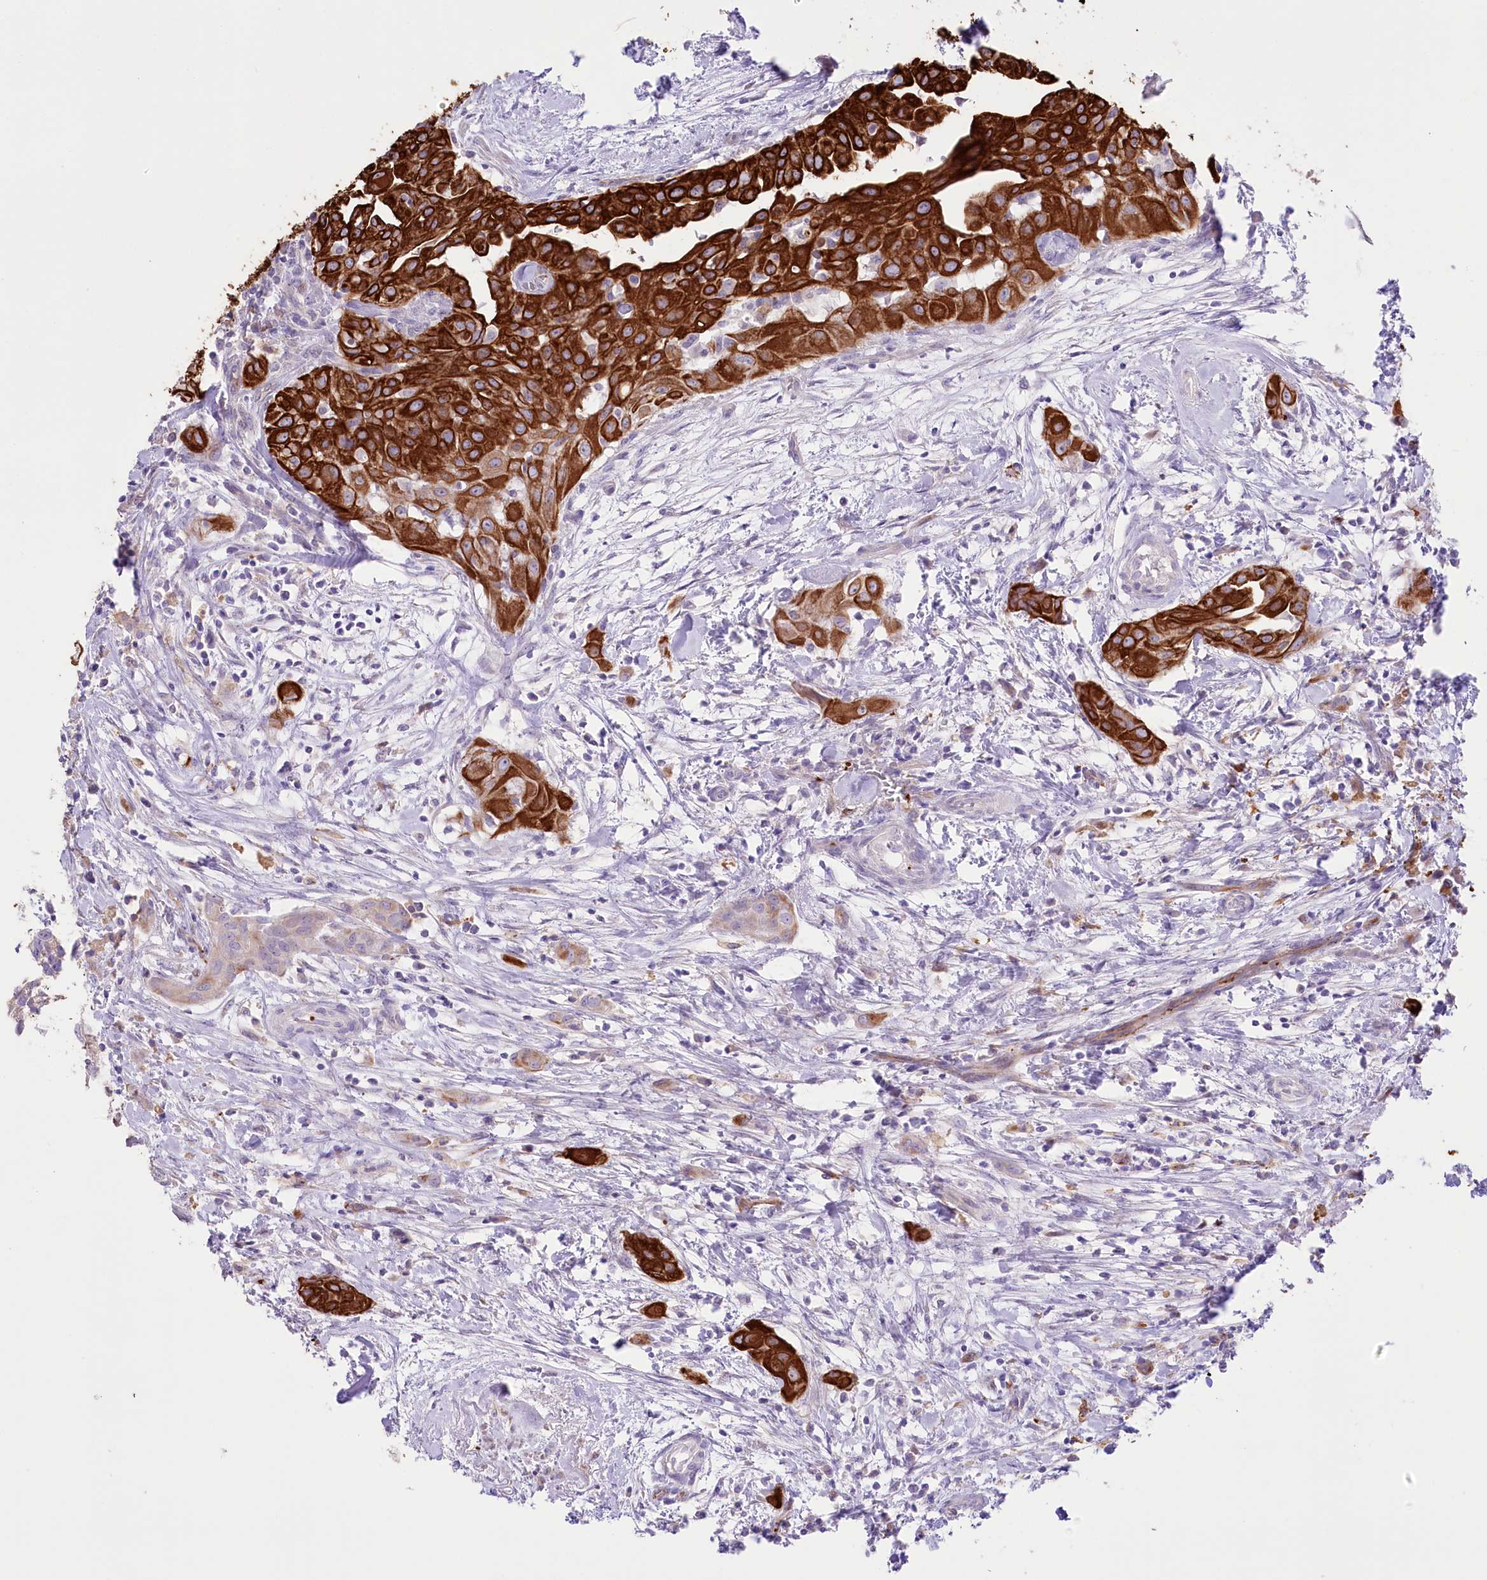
{"staining": {"intensity": "strong", "quantity": ">75%", "location": "cytoplasmic/membranous"}, "tissue": "thyroid cancer", "cell_type": "Tumor cells", "image_type": "cancer", "snomed": [{"axis": "morphology", "description": "Papillary adenocarcinoma, NOS"}, {"axis": "topography", "description": "Thyroid gland"}], "caption": "Immunohistochemical staining of human papillary adenocarcinoma (thyroid) exhibits high levels of strong cytoplasmic/membranous protein staining in about >75% of tumor cells. The staining was performed using DAB, with brown indicating positive protein expression. Nuclei are stained blue with hematoxylin.", "gene": "SLC39A10", "patient": {"sex": "female", "age": 59}}